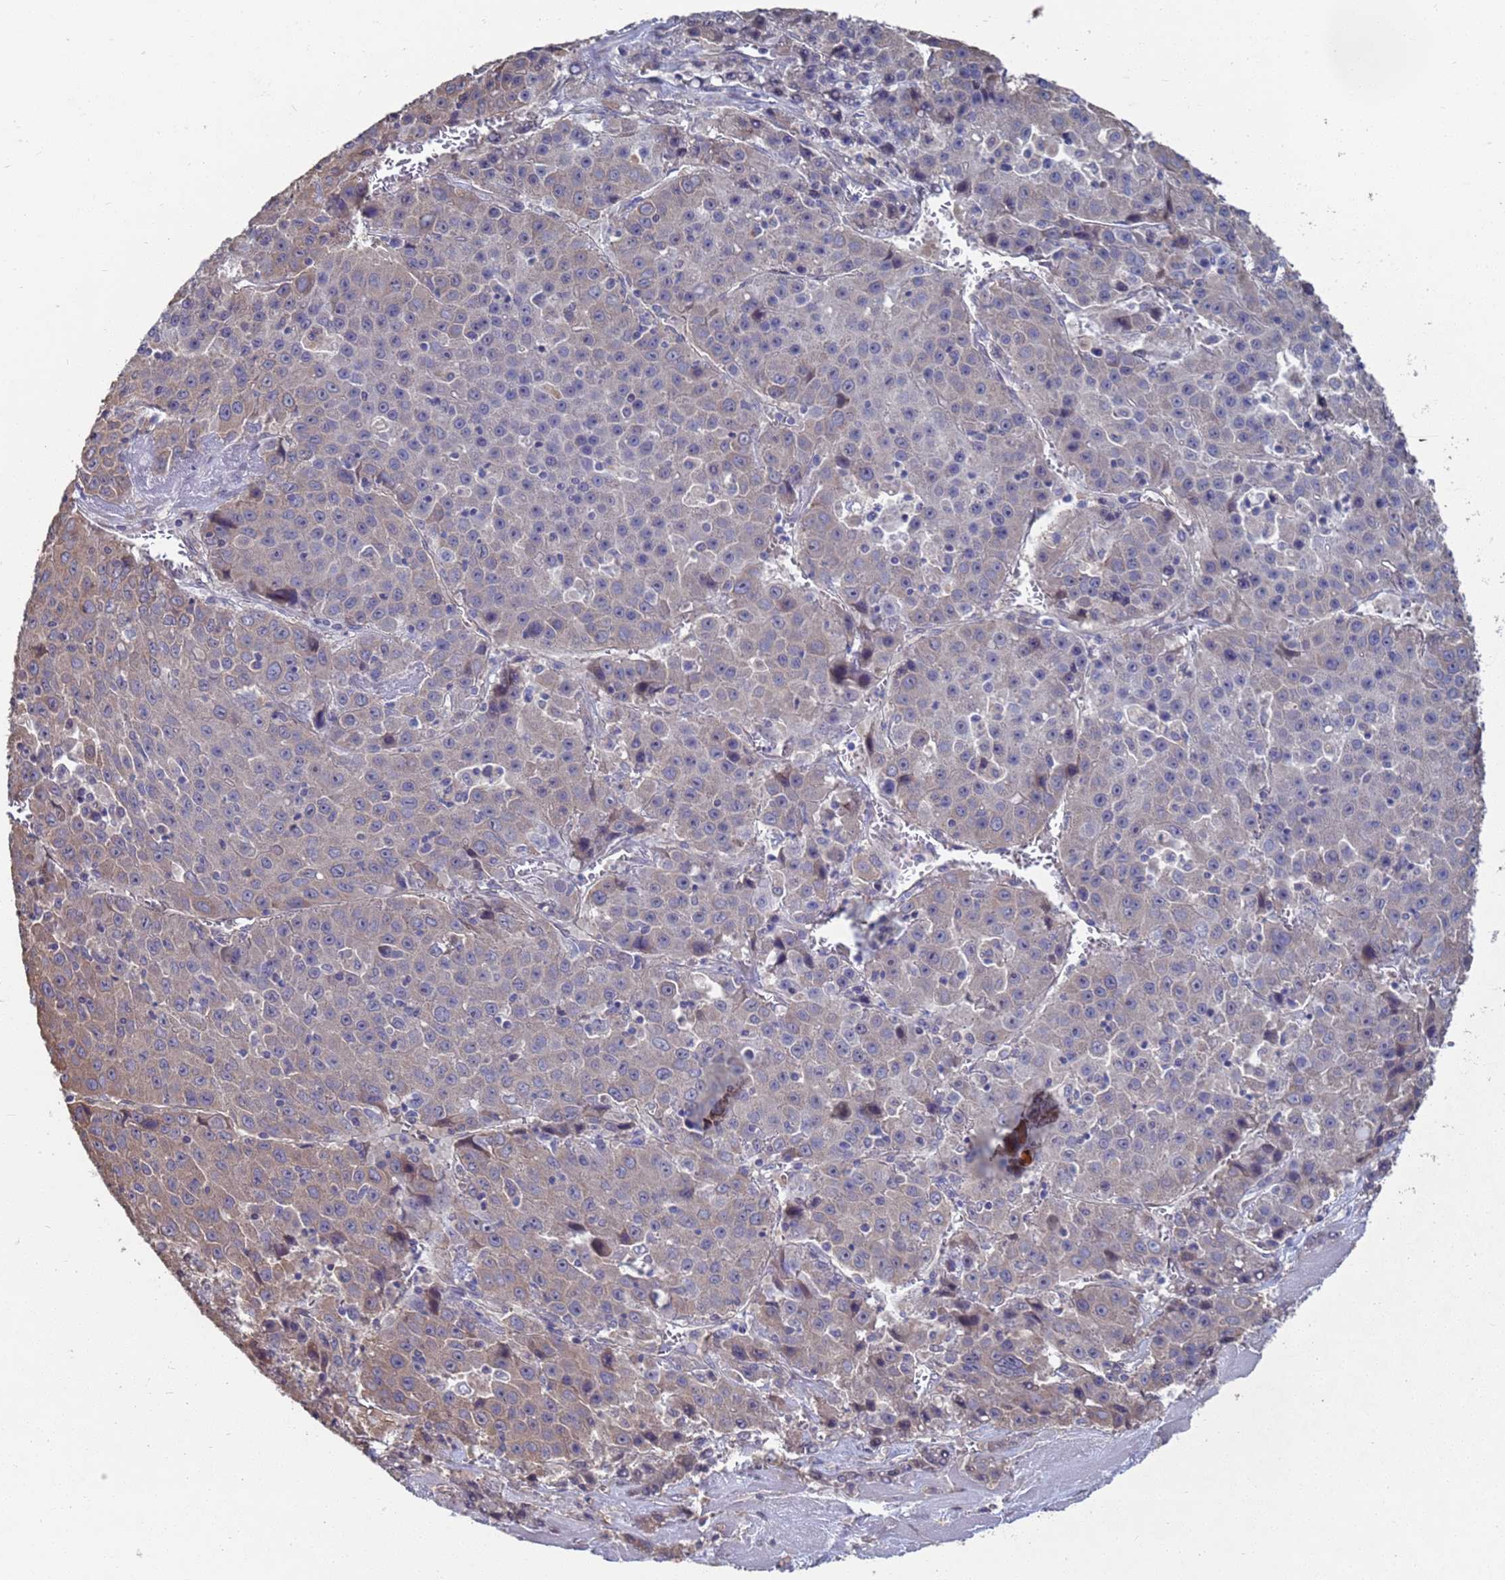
{"staining": {"intensity": "weak", "quantity": "25%-75%", "location": "cytoplasmic/membranous"}, "tissue": "liver cancer", "cell_type": "Tumor cells", "image_type": "cancer", "snomed": [{"axis": "morphology", "description": "Carcinoma, Hepatocellular, NOS"}, {"axis": "topography", "description": "Liver"}], "caption": "Approximately 25%-75% of tumor cells in hepatocellular carcinoma (liver) reveal weak cytoplasmic/membranous protein expression as visualized by brown immunohistochemical staining.", "gene": "CFAP119", "patient": {"sex": "female", "age": 53}}